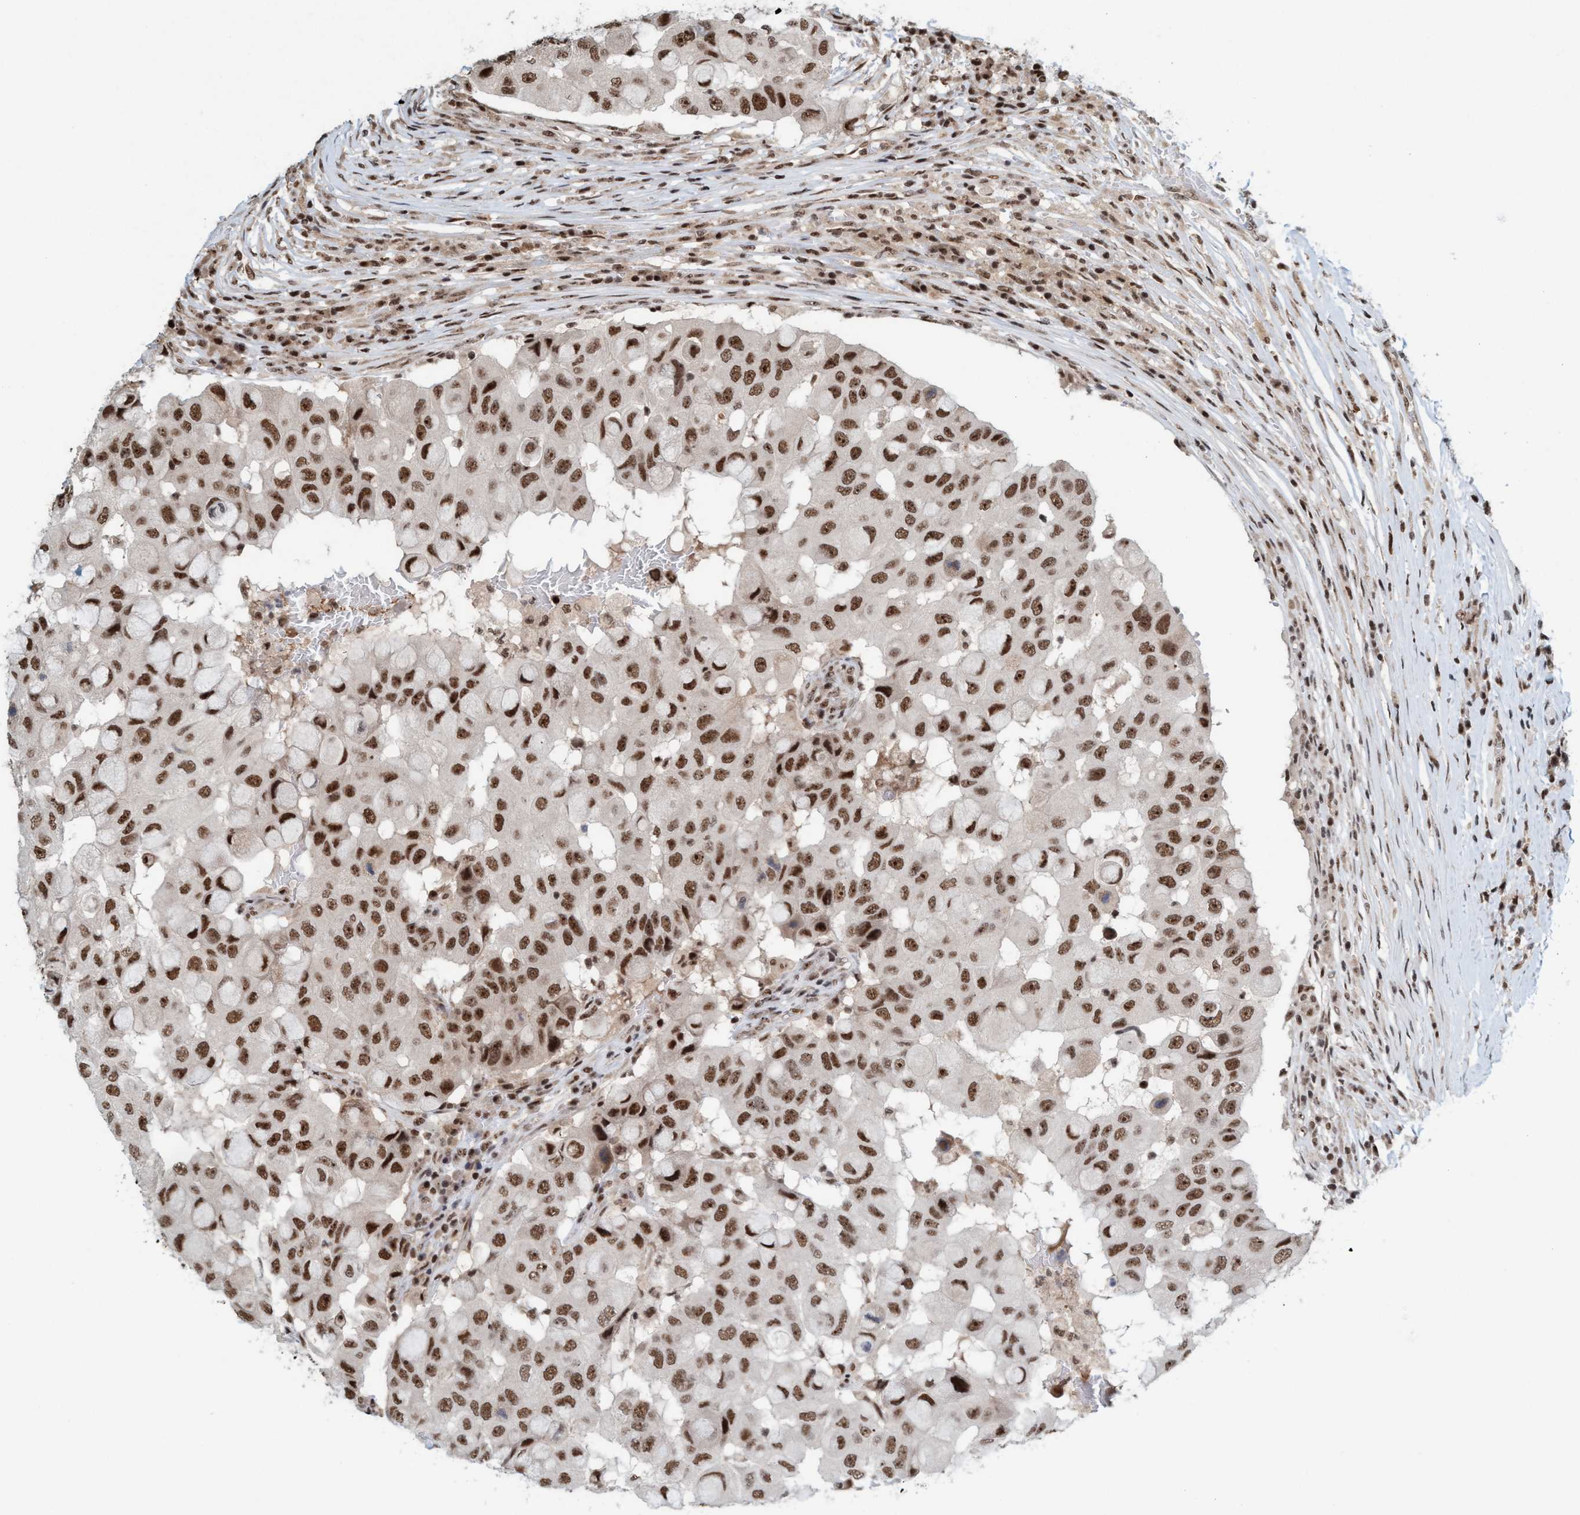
{"staining": {"intensity": "strong", "quantity": ">75%", "location": "nuclear"}, "tissue": "breast cancer", "cell_type": "Tumor cells", "image_type": "cancer", "snomed": [{"axis": "morphology", "description": "Duct carcinoma"}, {"axis": "topography", "description": "Breast"}], "caption": "The histopathology image displays a brown stain indicating the presence of a protein in the nuclear of tumor cells in breast invasive ductal carcinoma.", "gene": "SMCR8", "patient": {"sex": "female", "age": 27}}